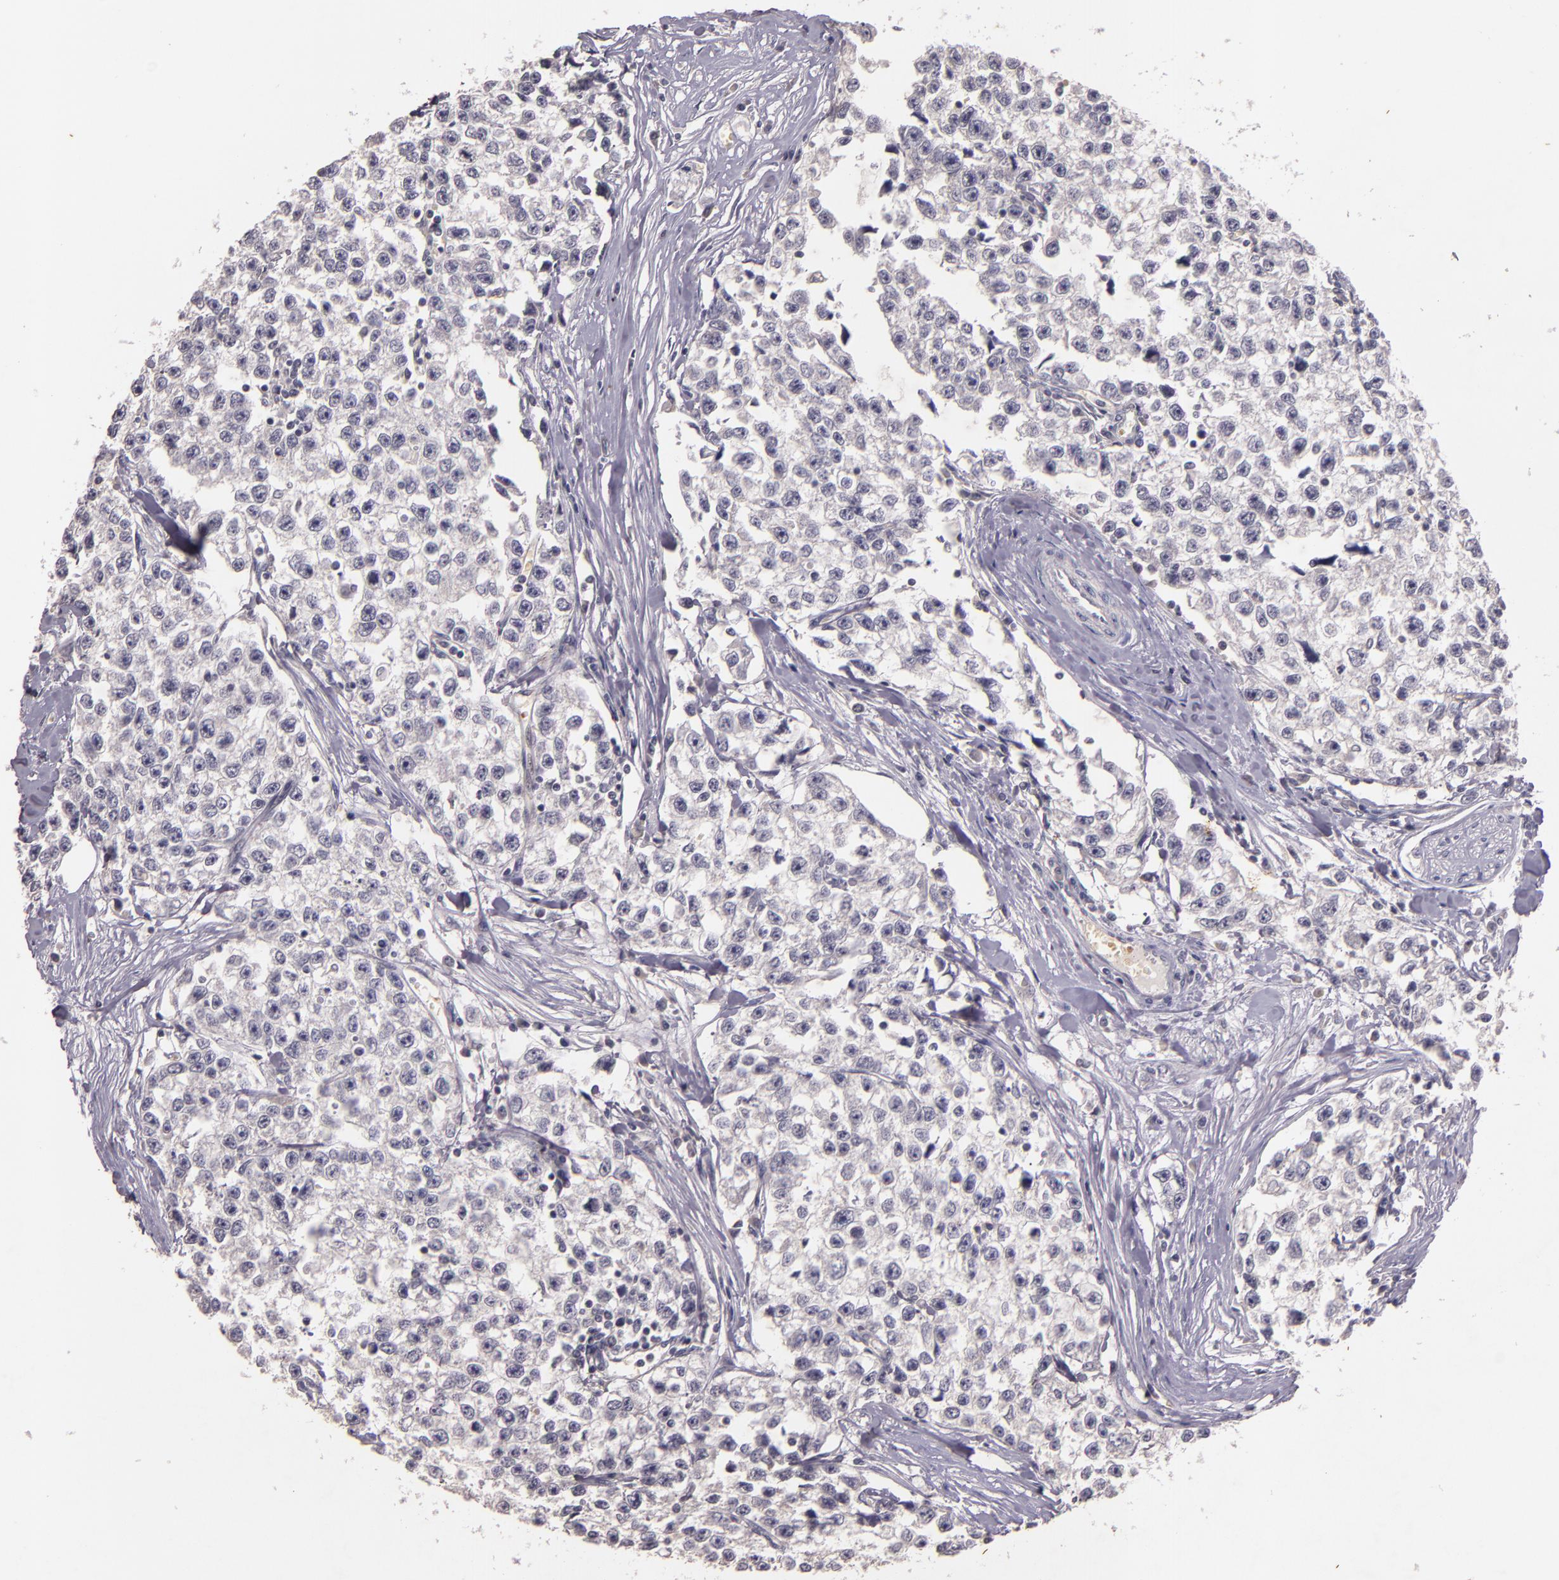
{"staining": {"intensity": "negative", "quantity": "none", "location": "none"}, "tissue": "testis cancer", "cell_type": "Tumor cells", "image_type": "cancer", "snomed": [{"axis": "morphology", "description": "Seminoma, NOS"}, {"axis": "morphology", "description": "Carcinoma, Embryonal, NOS"}, {"axis": "topography", "description": "Testis"}], "caption": "The immunohistochemistry image has no significant staining in tumor cells of testis cancer tissue.", "gene": "TFF1", "patient": {"sex": "male", "age": 30}}